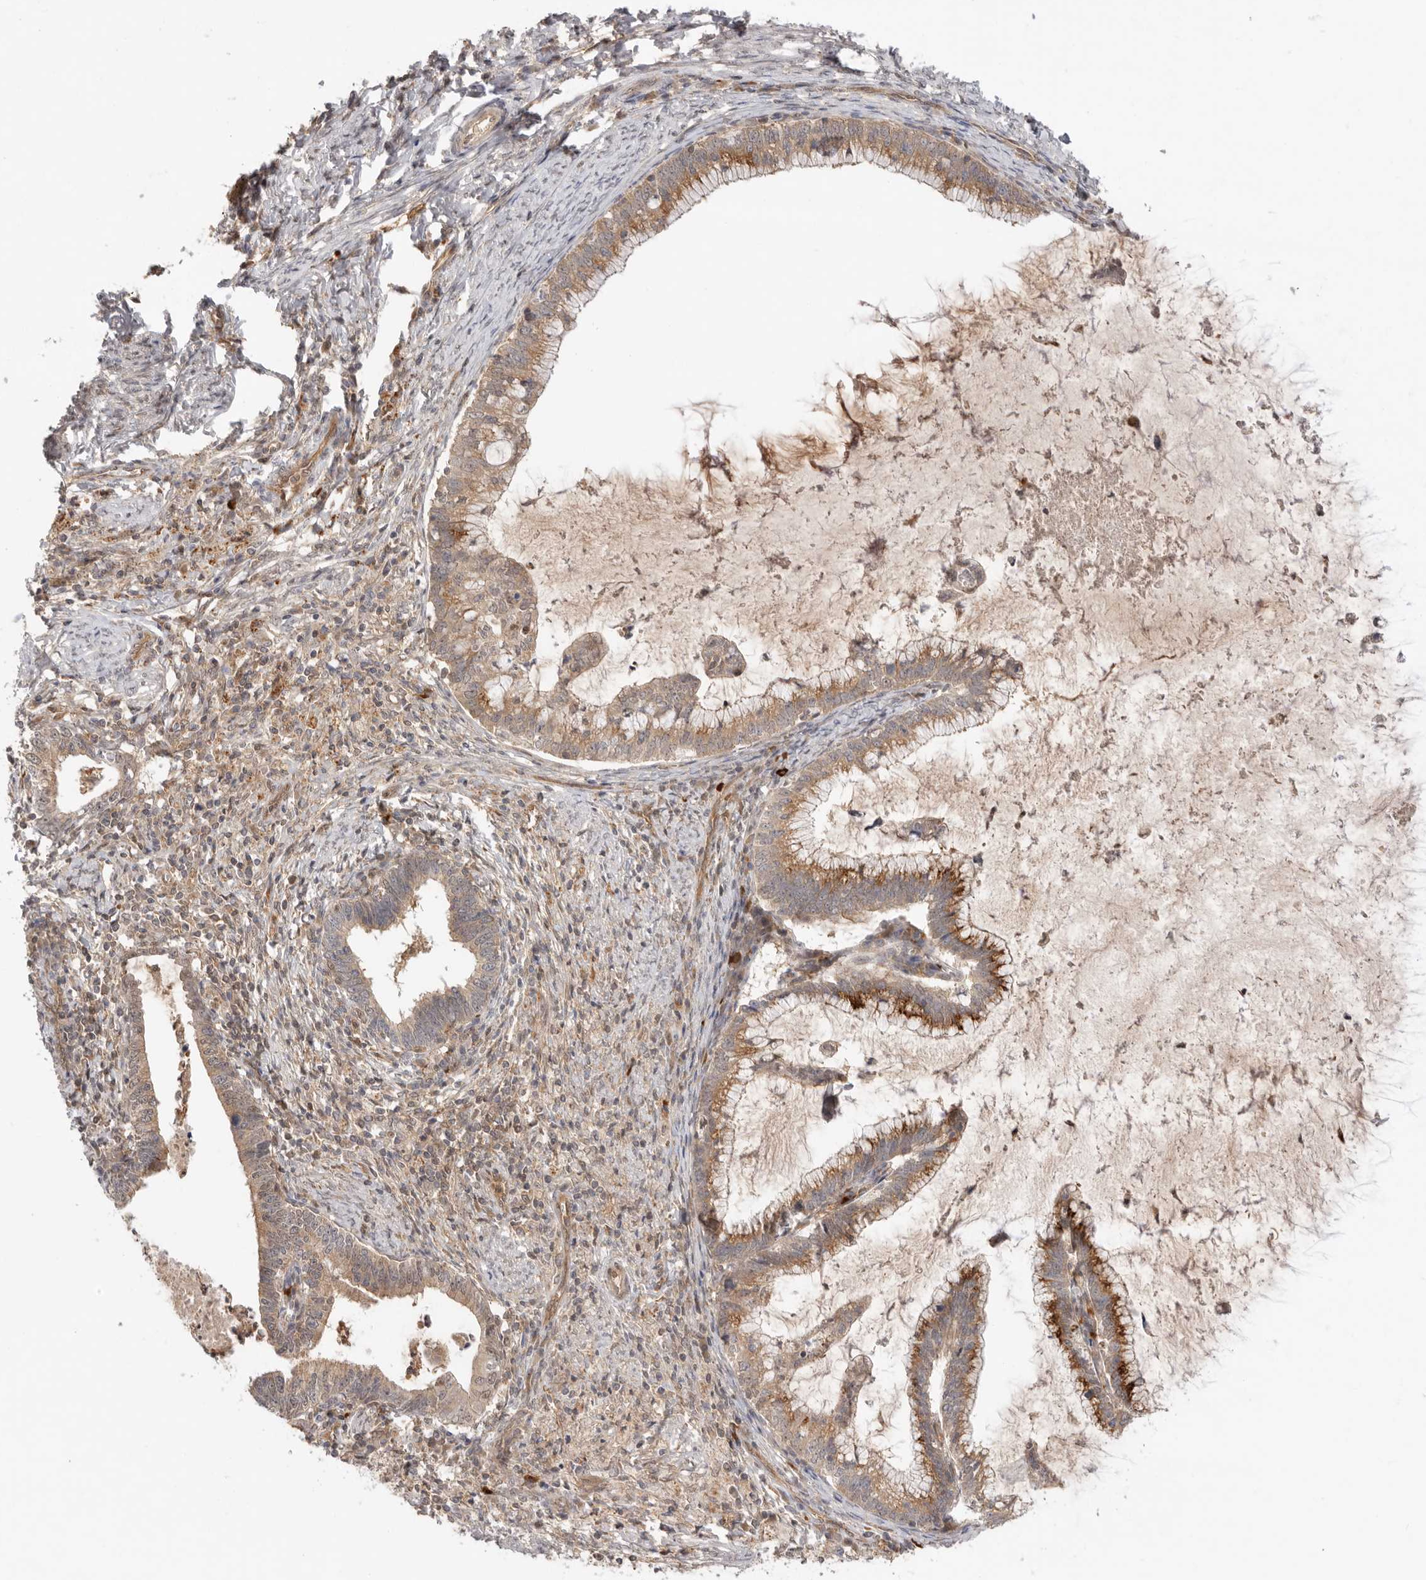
{"staining": {"intensity": "strong", "quantity": "25%-75%", "location": "cytoplasmic/membranous"}, "tissue": "cervical cancer", "cell_type": "Tumor cells", "image_type": "cancer", "snomed": [{"axis": "morphology", "description": "Adenocarcinoma, NOS"}, {"axis": "topography", "description": "Cervix"}], "caption": "Tumor cells display strong cytoplasmic/membranous positivity in approximately 25%-75% of cells in cervical cancer.", "gene": "DCAF8", "patient": {"sex": "female", "age": 36}}